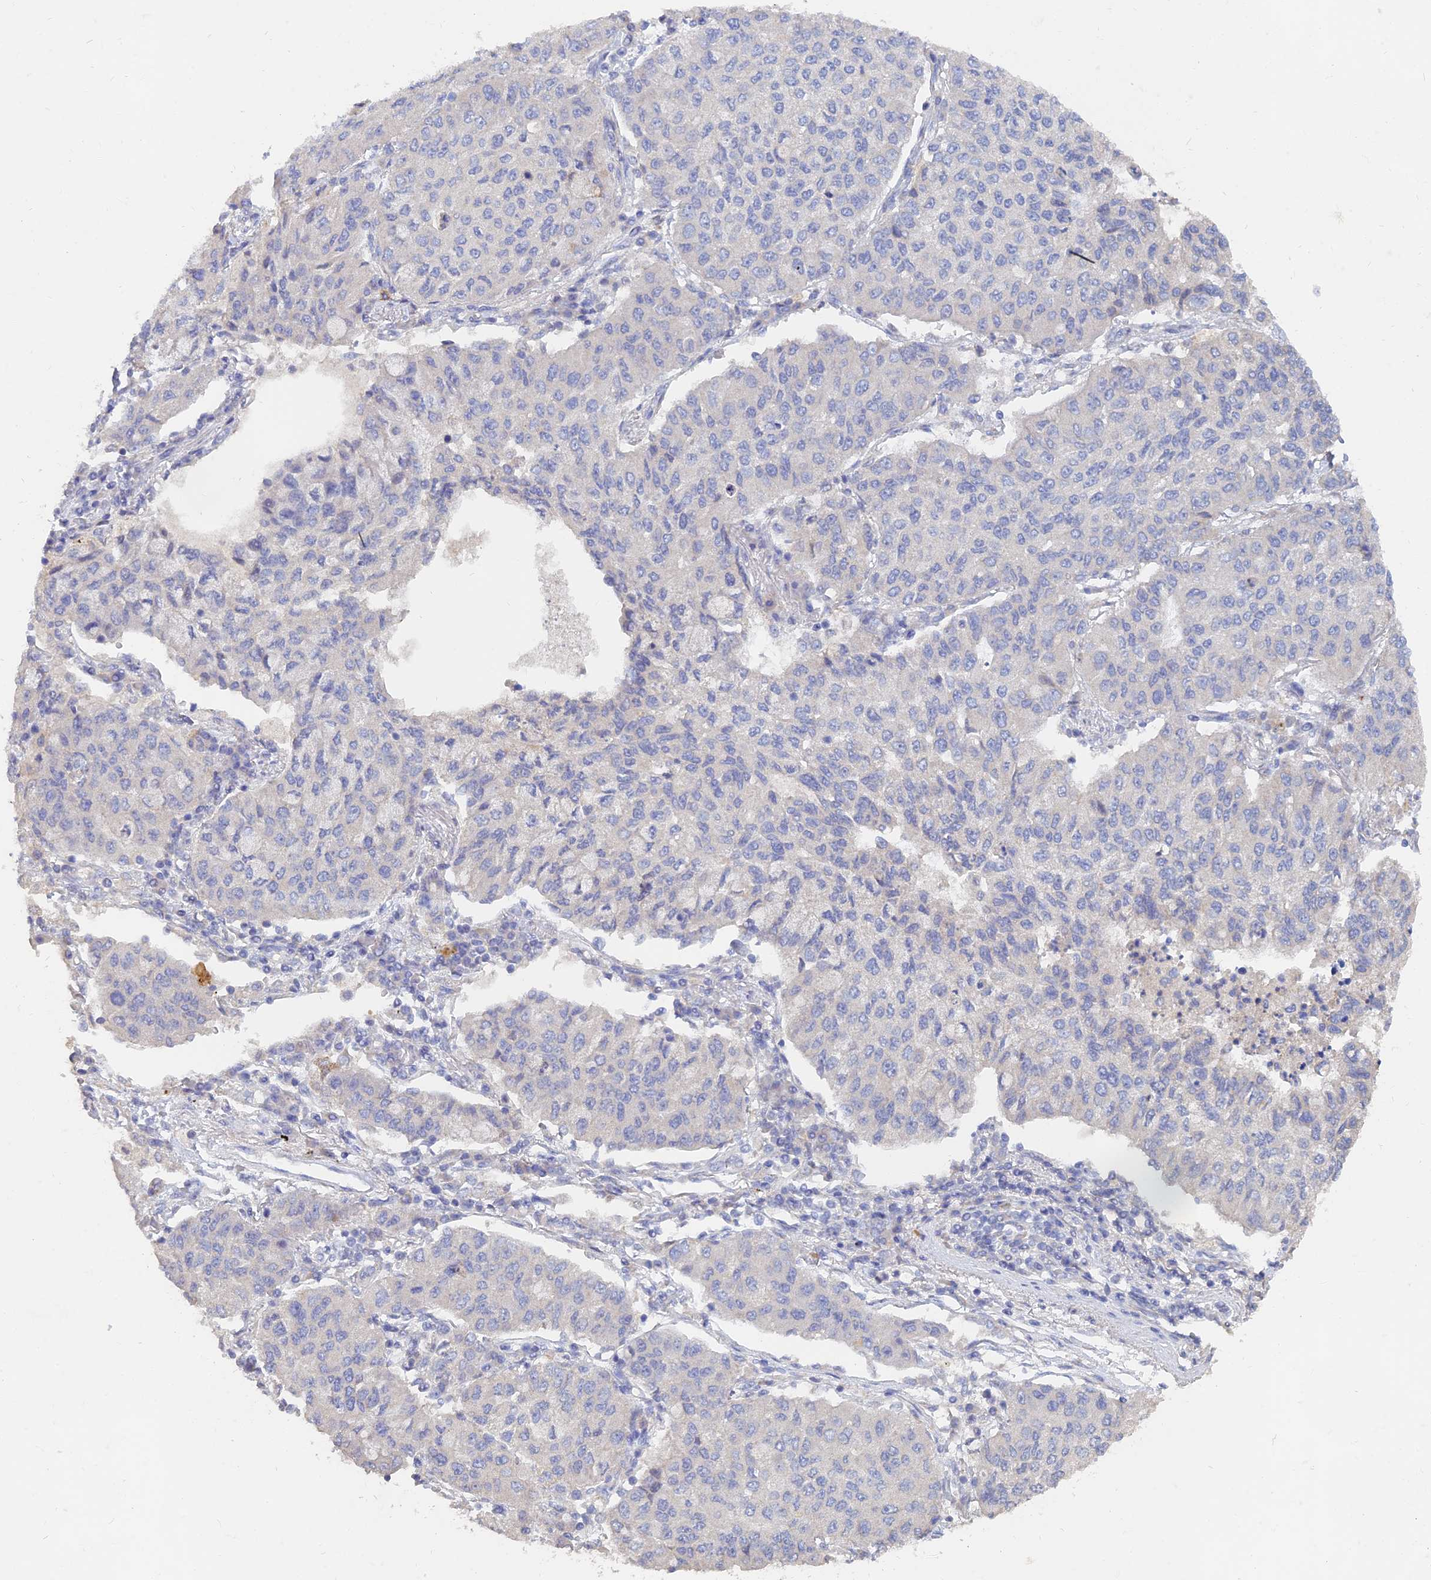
{"staining": {"intensity": "negative", "quantity": "none", "location": "none"}, "tissue": "lung cancer", "cell_type": "Tumor cells", "image_type": "cancer", "snomed": [{"axis": "morphology", "description": "Squamous cell carcinoma, NOS"}, {"axis": "topography", "description": "Lung"}], "caption": "A high-resolution photomicrograph shows immunohistochemistry staining of lung cancer, which demonstrates no significant positivity in tumor cells.", "gene": "ARRDC1", "patient": {"sex": "male", "age": 74}}